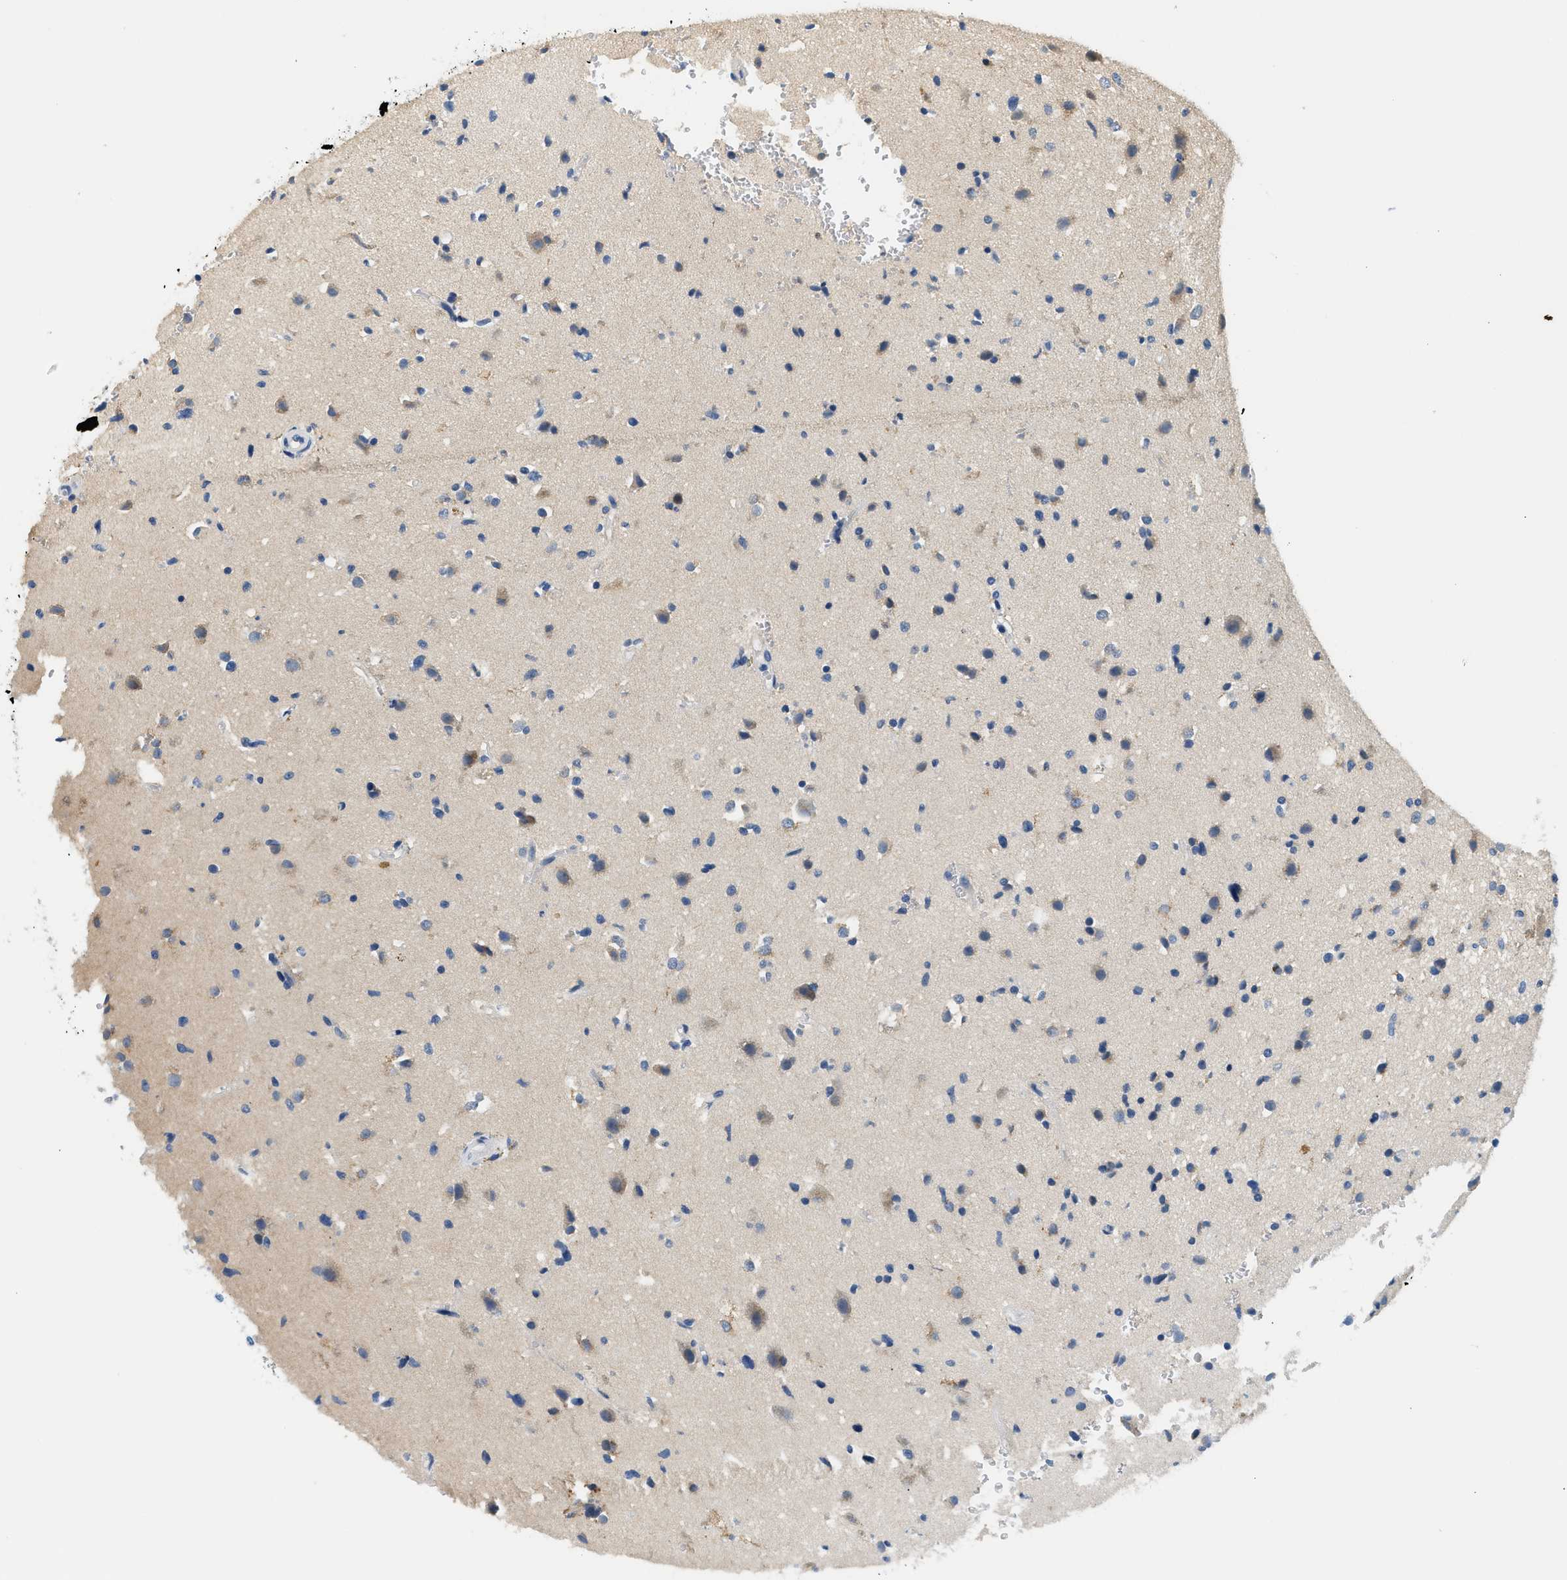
{"staining": {"intensity": "weak", "quantity": "<25%", "location": "cytoplasmic/membranous"}, "tissue": "glioma", "cell_type": "Tumor cells", "image_type": "cancer", "snomed": [{"axis": "morphology", "description": "Glioma, malignant, High grade"}, {"axis": "topography", "description": "Brain"}], "caption": "This is a histopathology image of immunohistochemistry staining of glioma, which shows no staining in tumor cells. (DAB (3,3'-diaminobenzidine) IHC visualized using brightfield microscopy, high magnification).", "gene": "SLC35E1", "patient": {"sex": "male", "age": 33}}